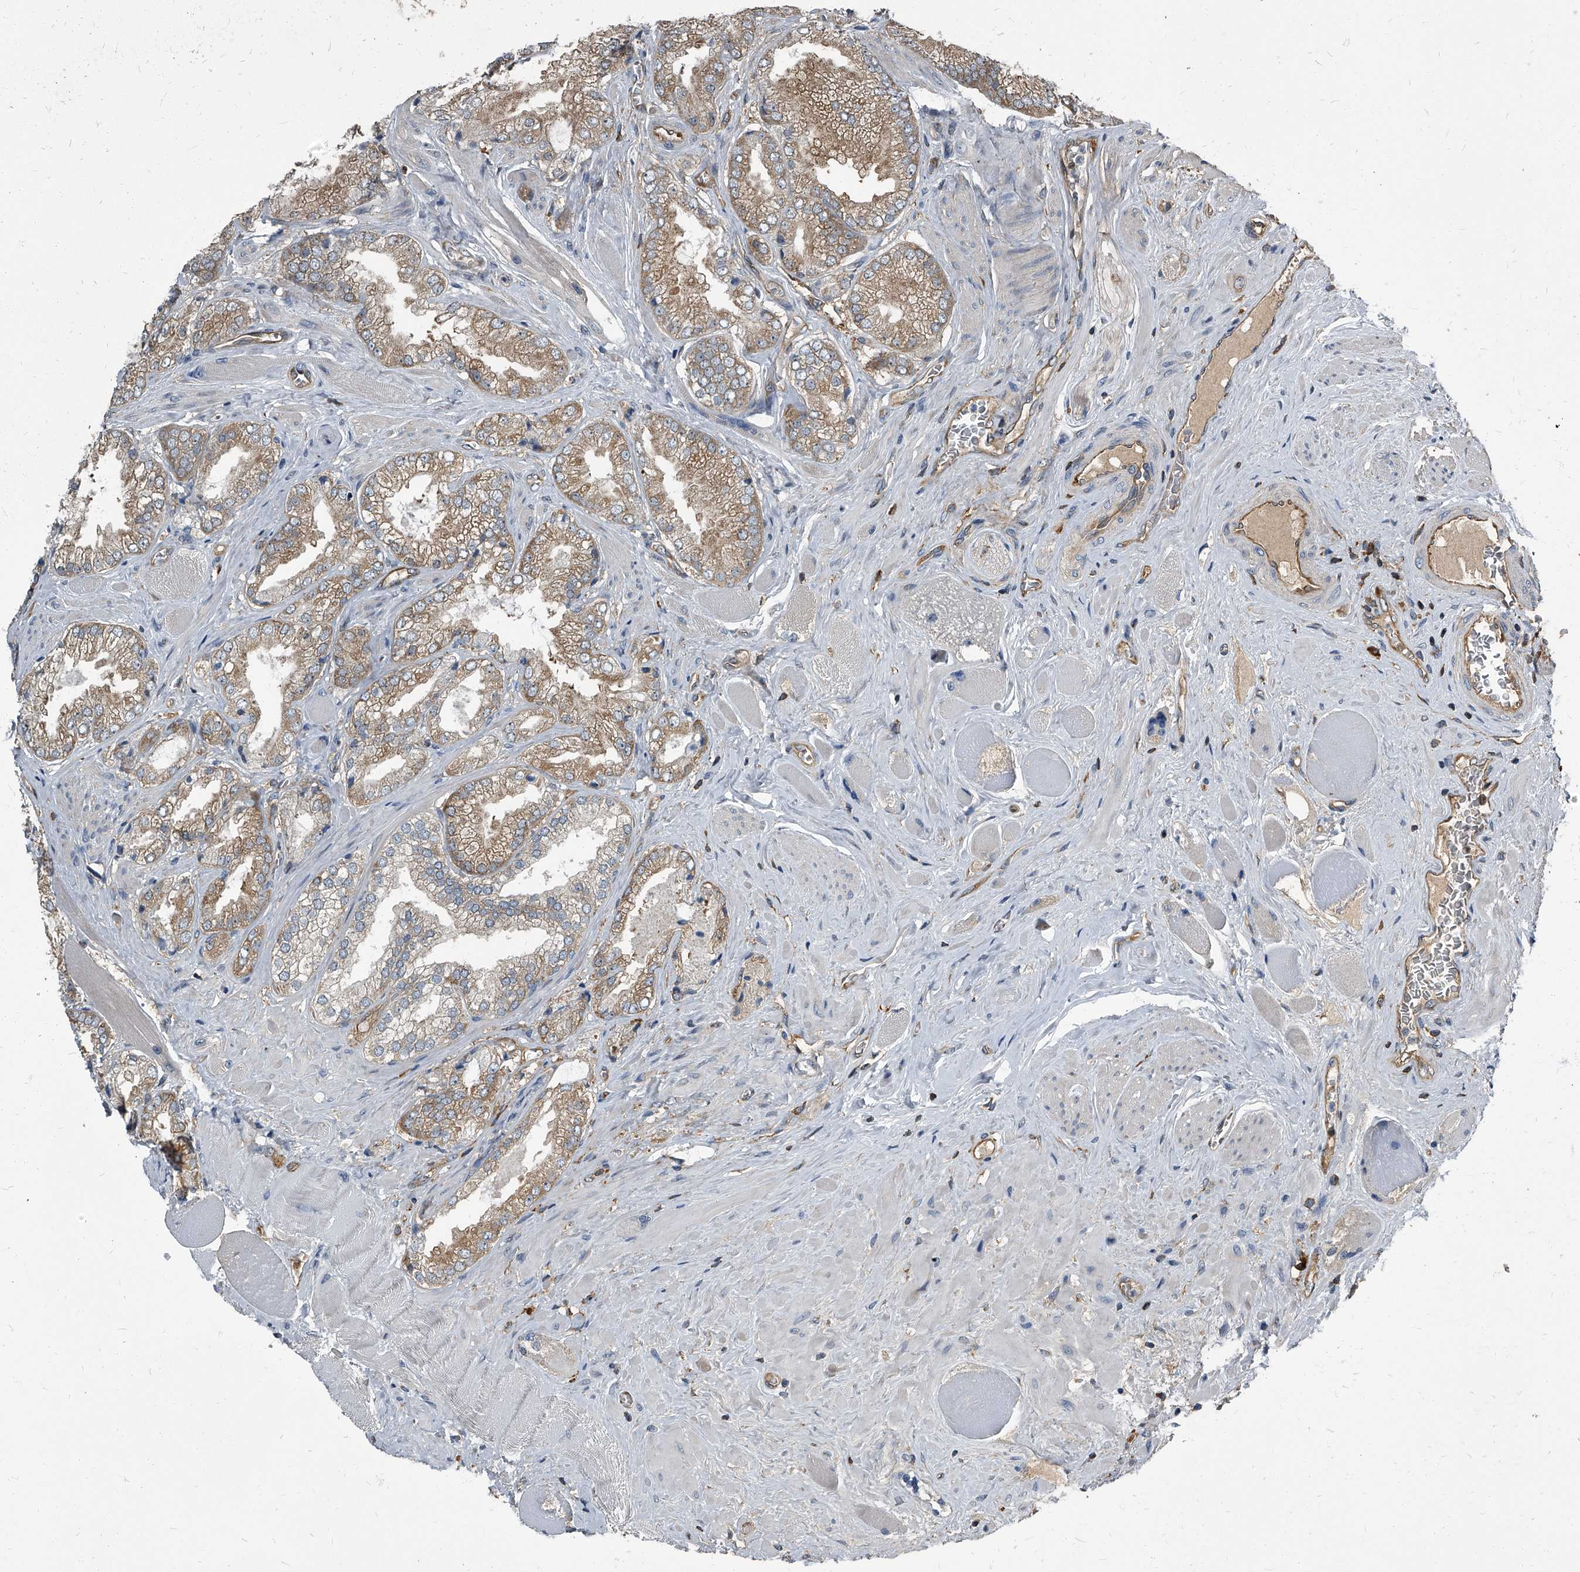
{"staining": {"intensity": "moderate", "quantity": ">75%", "location": "cytoplasmic/membranous"}, "tissue": "prostate cancer", "cell_type": "Tumor cells", "image_type": "cancer", "snomed": [{"axis": "morphology", "description": "Adenocarcinoma, High grade"}, {"axis": "topography", "description": "Prostate"}], "caption": "Prostate cancer (high-grade adenocarcinoma) tissue demonstrates moderate cytoplasmic/membranous staining in approximately >75% of tumor cells, visualized by immunohistochemistry.", "gene": "CDV3", "patient": {"sex": "male", "age": 58}}